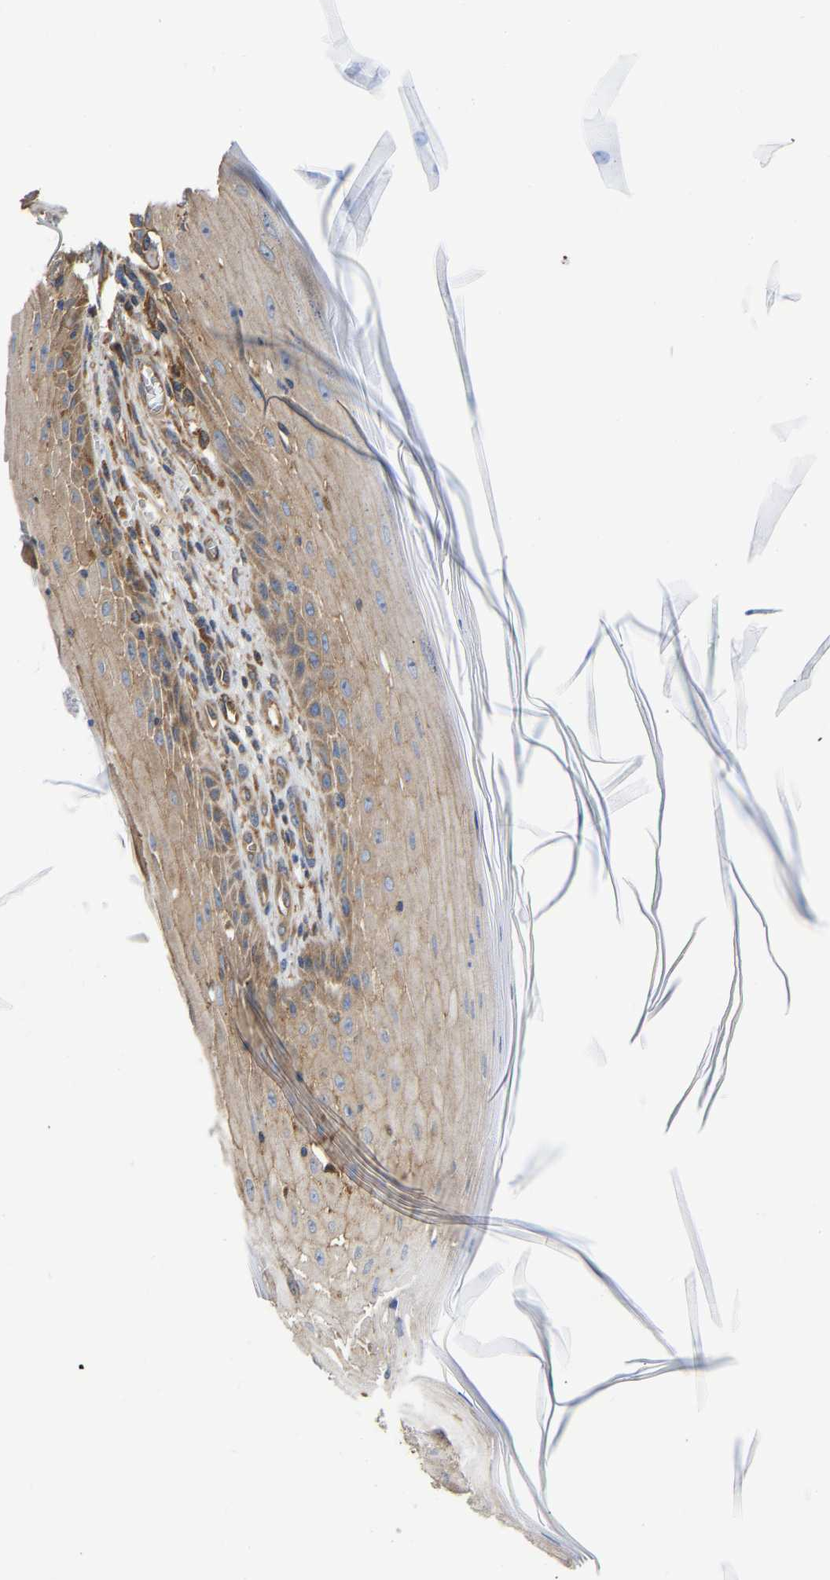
{"staining": {"intensity": "moderate", "quantity": ">75%", "location": "cytoplasmic/membranous"}, "tissue": "skin cancer", "cell_type": "Tumor cells", "image_type": "cancer", "snomed": [{"axis": "morphology", "description": "Squamous cell carcinoma, NOS"}, {"axis": "topography", "description": "Skin"}], "caption": "Protein expression analysis of skin cancer demonstrates moderate cytoplasmic/membranous staining in about >75% of tumor cells.", "gene": "FLNB", "patient": {"sex": "female", "age": 73}}